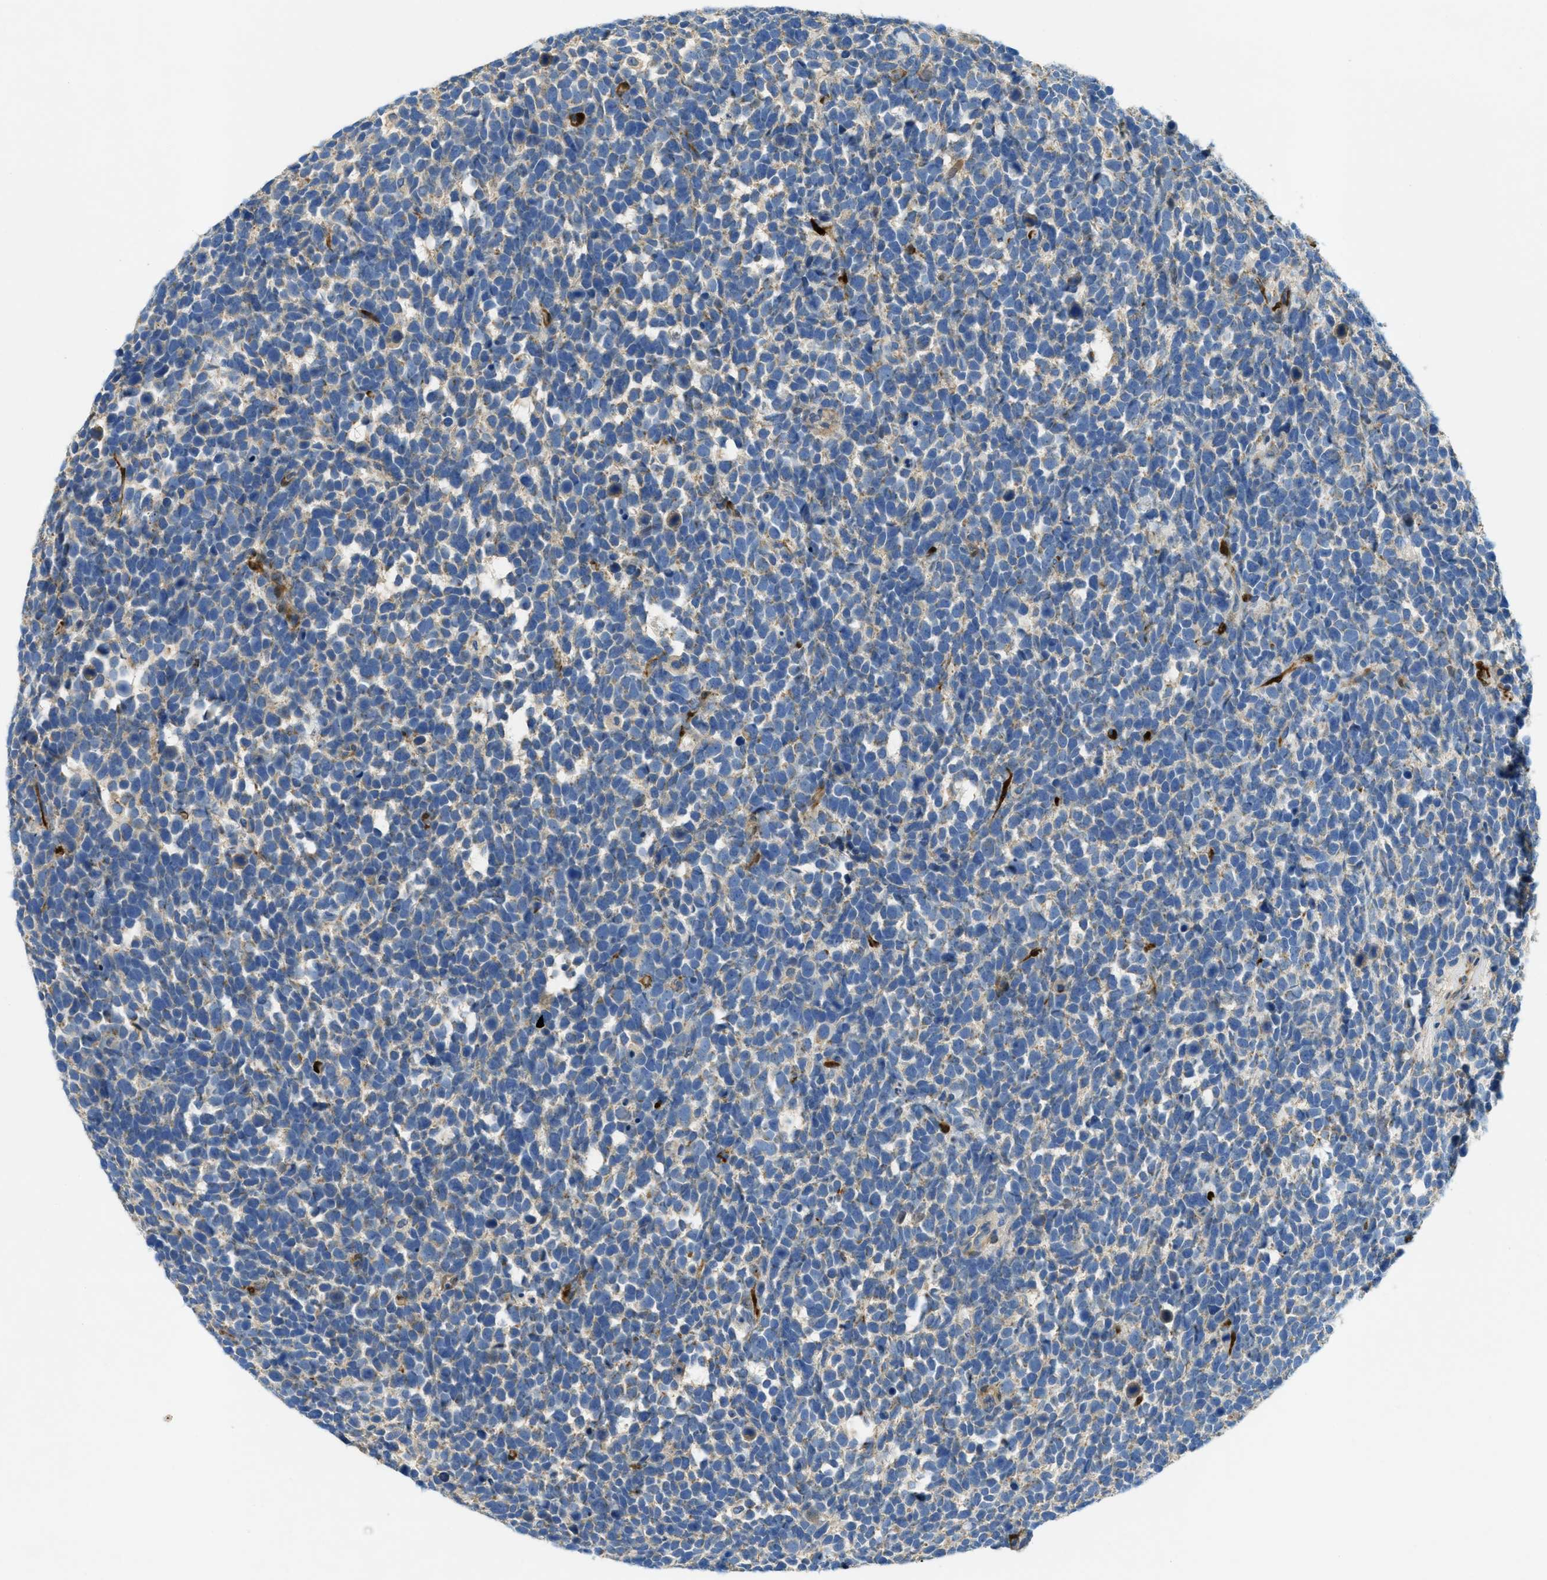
{"staining": {"intensity": "weak", "quantity": "<25%", "location": "cytoplasmic/membranous"}, "tissue": "urothelial cancer", "cell_type": "Tumor cells", "image_type": "cancer", "snomed": [{"axis": "morphology", "description": "Urothelial carcinoma, High grade"}, {"axis": "topography", "description": "Urinary bladder"}], "caption": "This is an immunohistochemistry (IHC) histopathology image of human urothelial carcinoma (high-grade). There is no expression in tumor cells.", "gene": "CYGB", "patient": {"sex": "female", "age": 82}}